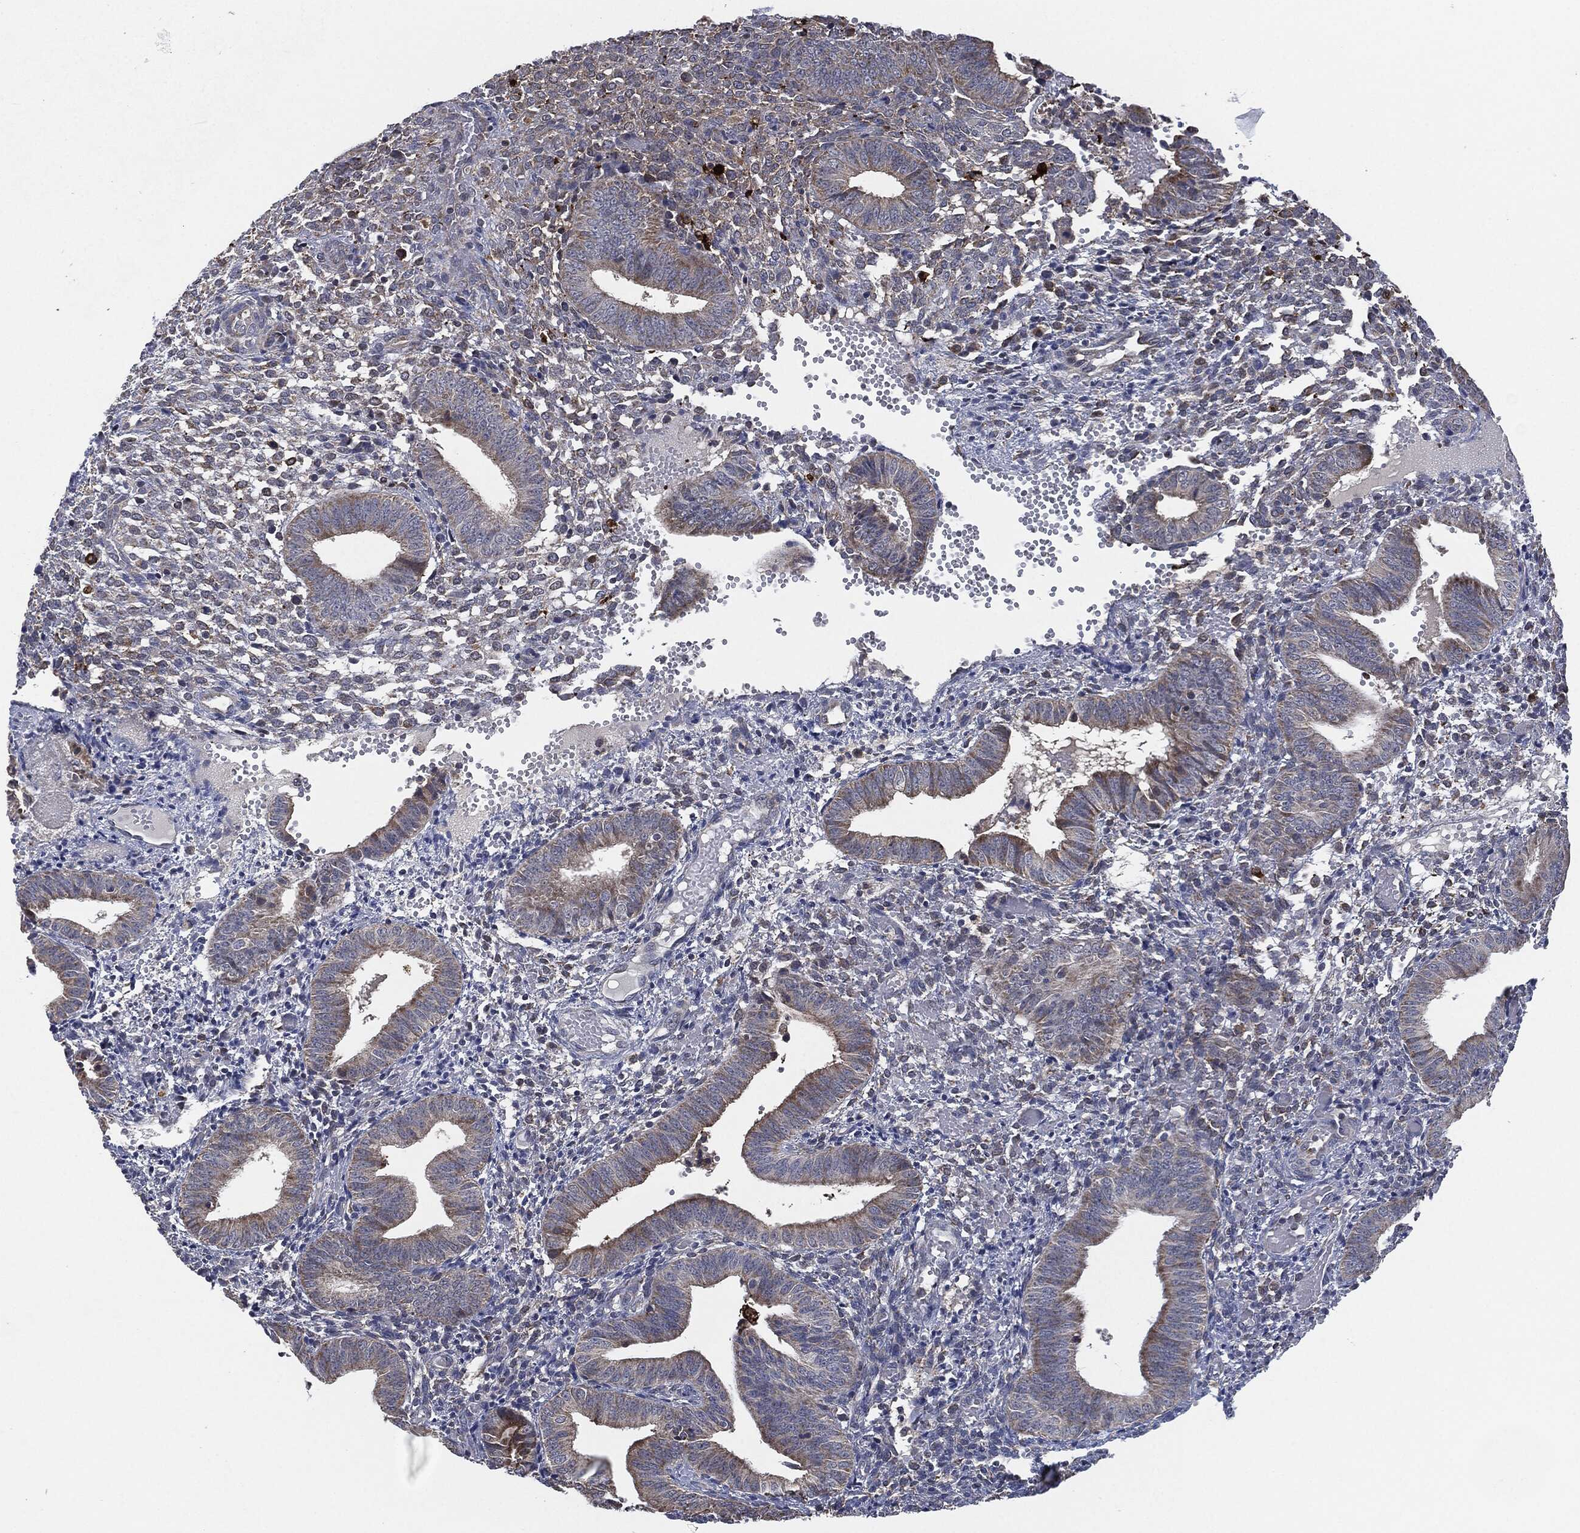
{"staining": {"intensity": "negative", "quantity": "none", "location": "none"}, "tissue": "endometrium", "cell_type": "Cells in endometrial stroma", "image_type": "normal", "snomed": [{"axis": "morphology", "description": "Normal tissue, NOS"}, {"axis": "topography", "description": "Endometrium"}], "caption": "The IHC image has no significant expression in cells in endometrial stroma of endometrium. (DAB (3,3'-diaminobenzidine) IHC with hematoxylin counter stain).", "gene": "TMEM11", "patient": {"sex": "female", "age": 42}}